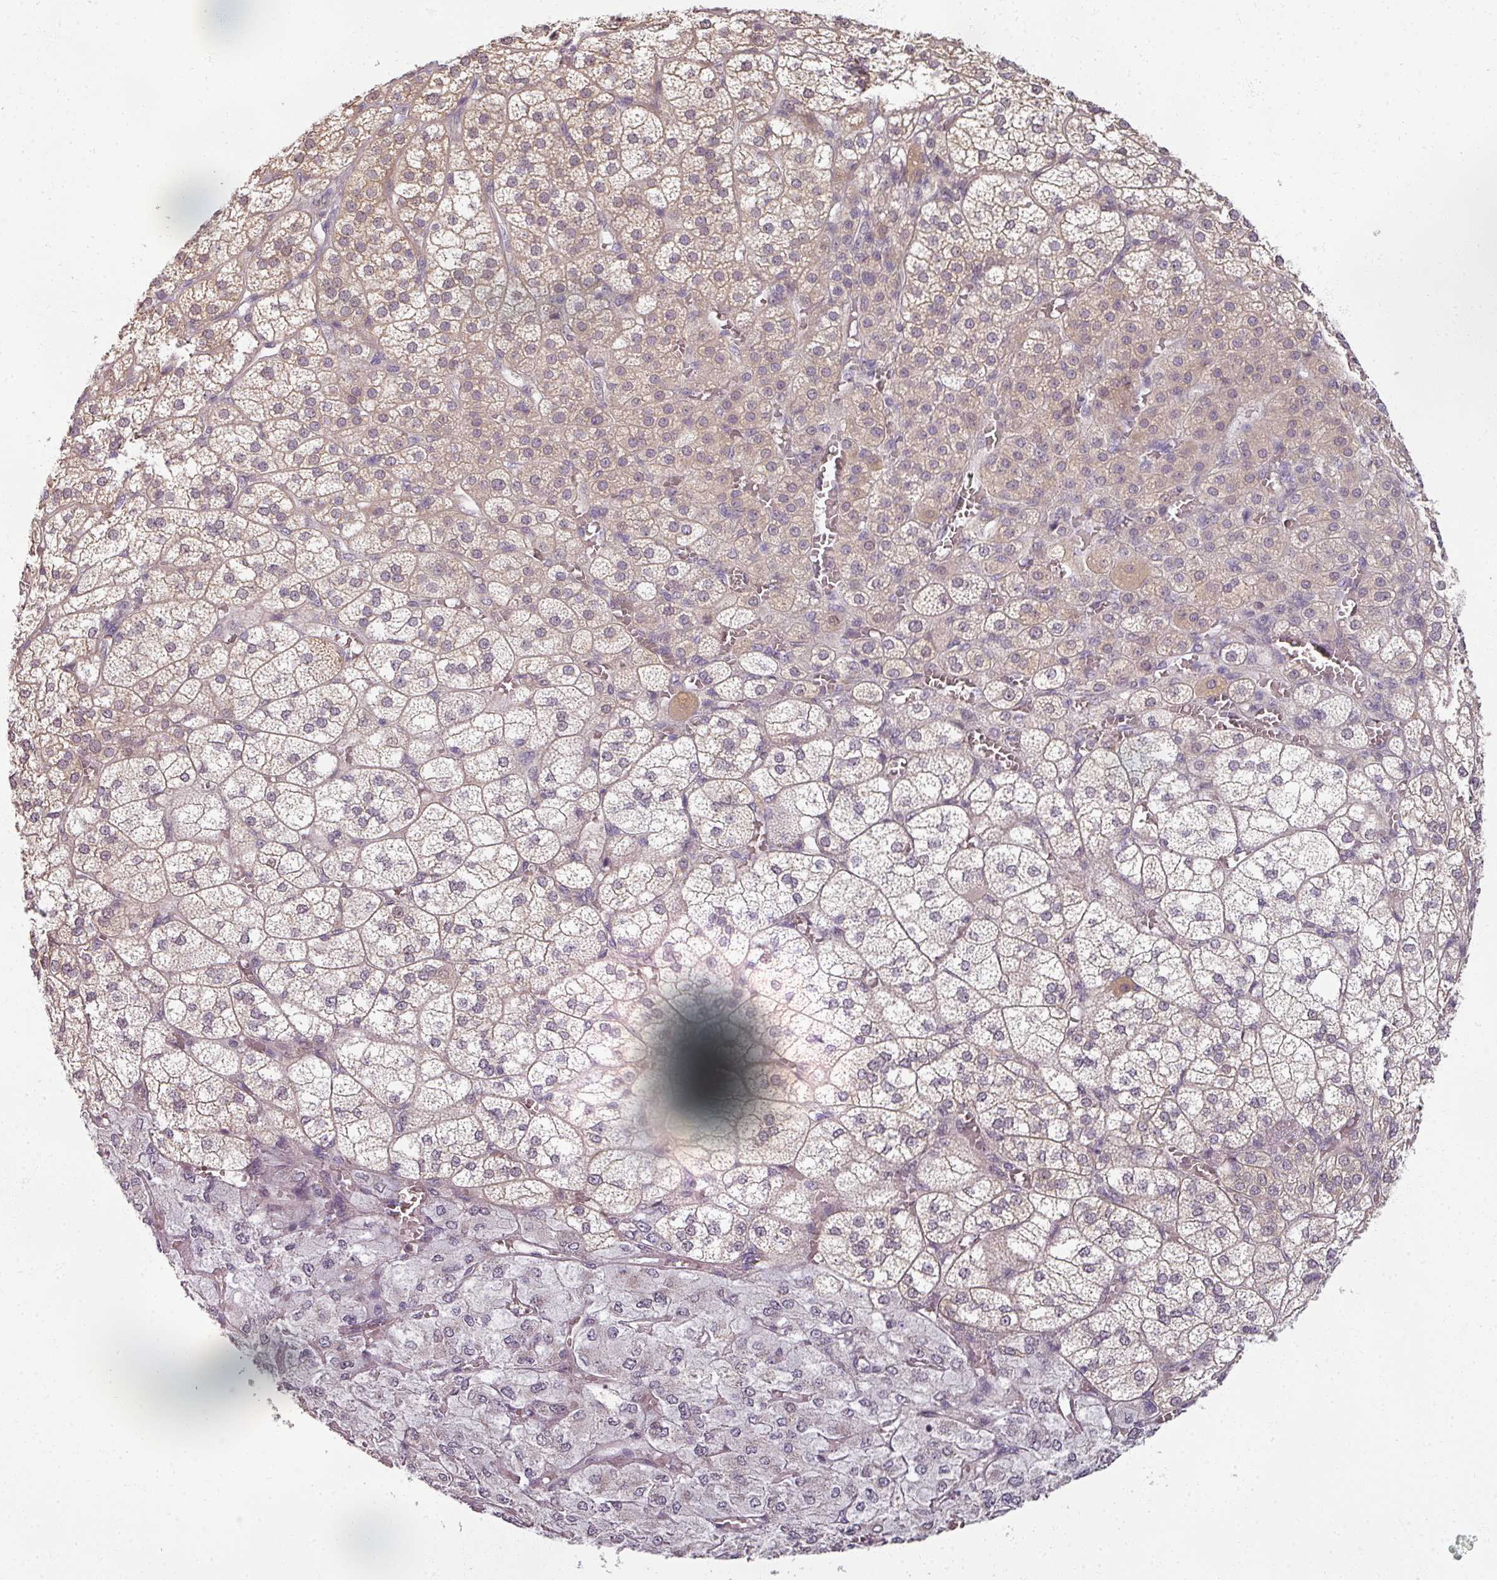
{"staining": {"intensity": "moderate", "quantity": "25%-75%", "location": "cytoplasmic/membranous,nuclear"}, "tissue": "adrenal gland", "cell_type": "Glandular cells", "image_type": "normal", "snomed": [{"axis": "morphology", "description": "Normal tissue, NOS"}, {"axis": "topography", "description": "Adrenal gland"}], "caption": "Human adrenal gland stained with a brown dye reveals moderate cytoplasmic/membranous,nuclear positive positivity in approximately 25%-75% of glandular cells.", "gene": "MYMK", "patient": {"sex": "female", "age": 60}}